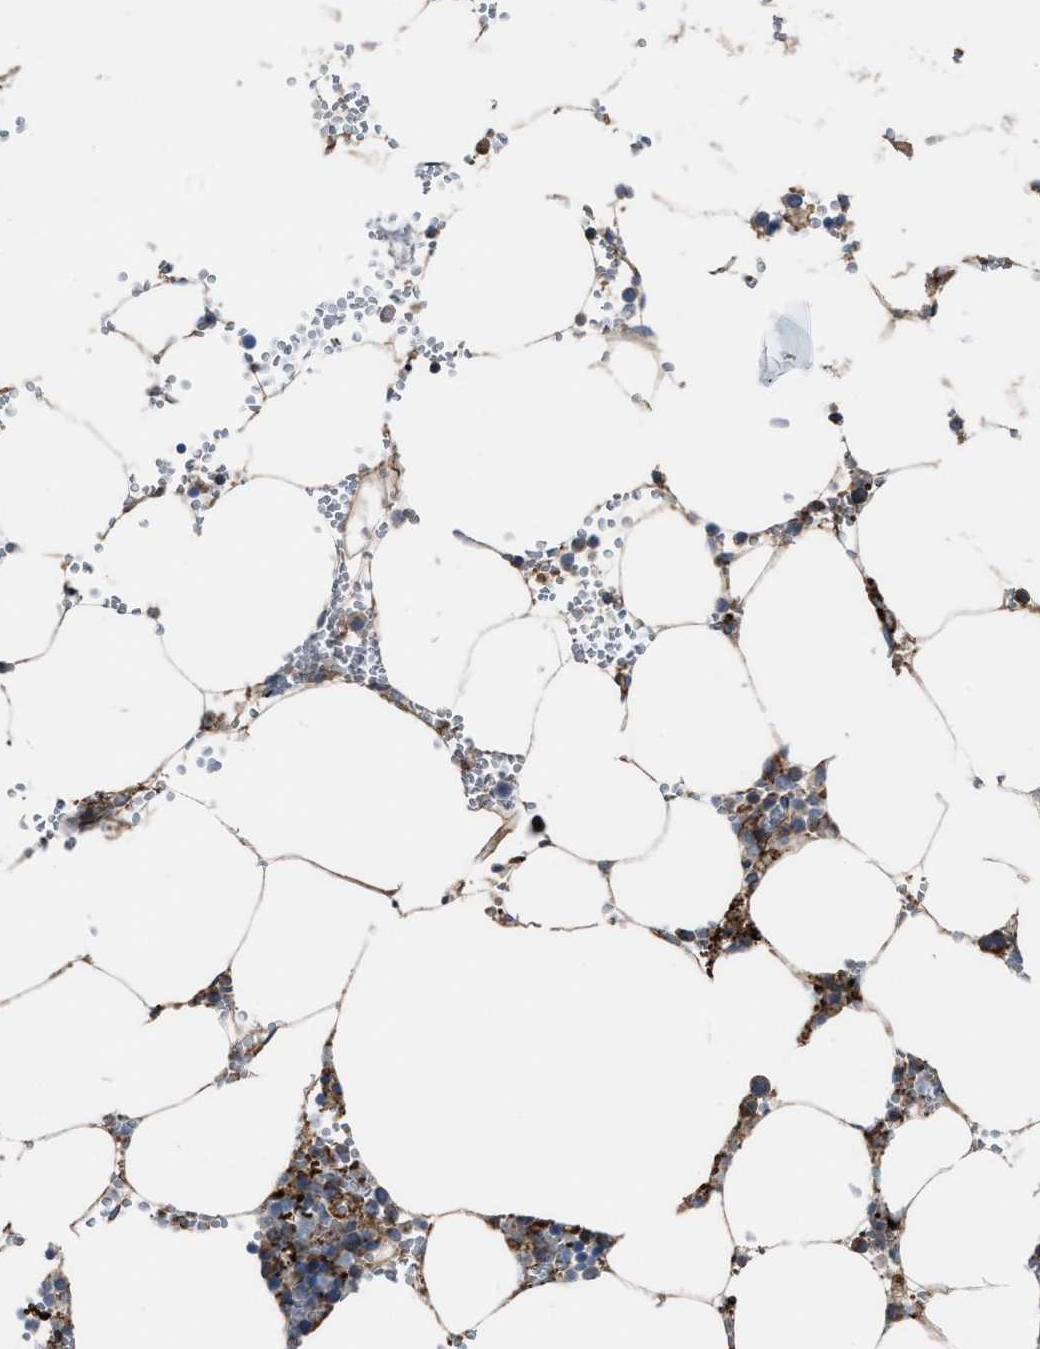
{"staining": {"intensity": "strong", "quantity": "<25%", "location": "cytoplasmic/membranous"}, "tissue": "bone marrow", "cell_type": "Hematopoietic cells", "image_type": "normal", "snomed": [{"axis": "morphology", "description": "Normal tissue, NOS"}, {"axis": "topography", "description": "Bone marrow"}], "caption": "This histopathology image exhibits IHC staining of normal bone marrow, with medium strong cytoplasmic/membranous expression in approximately <25% of hematopoietic cells.", "gene": "AGPAT2", "patient": {"sex": "male", "age": 70}}